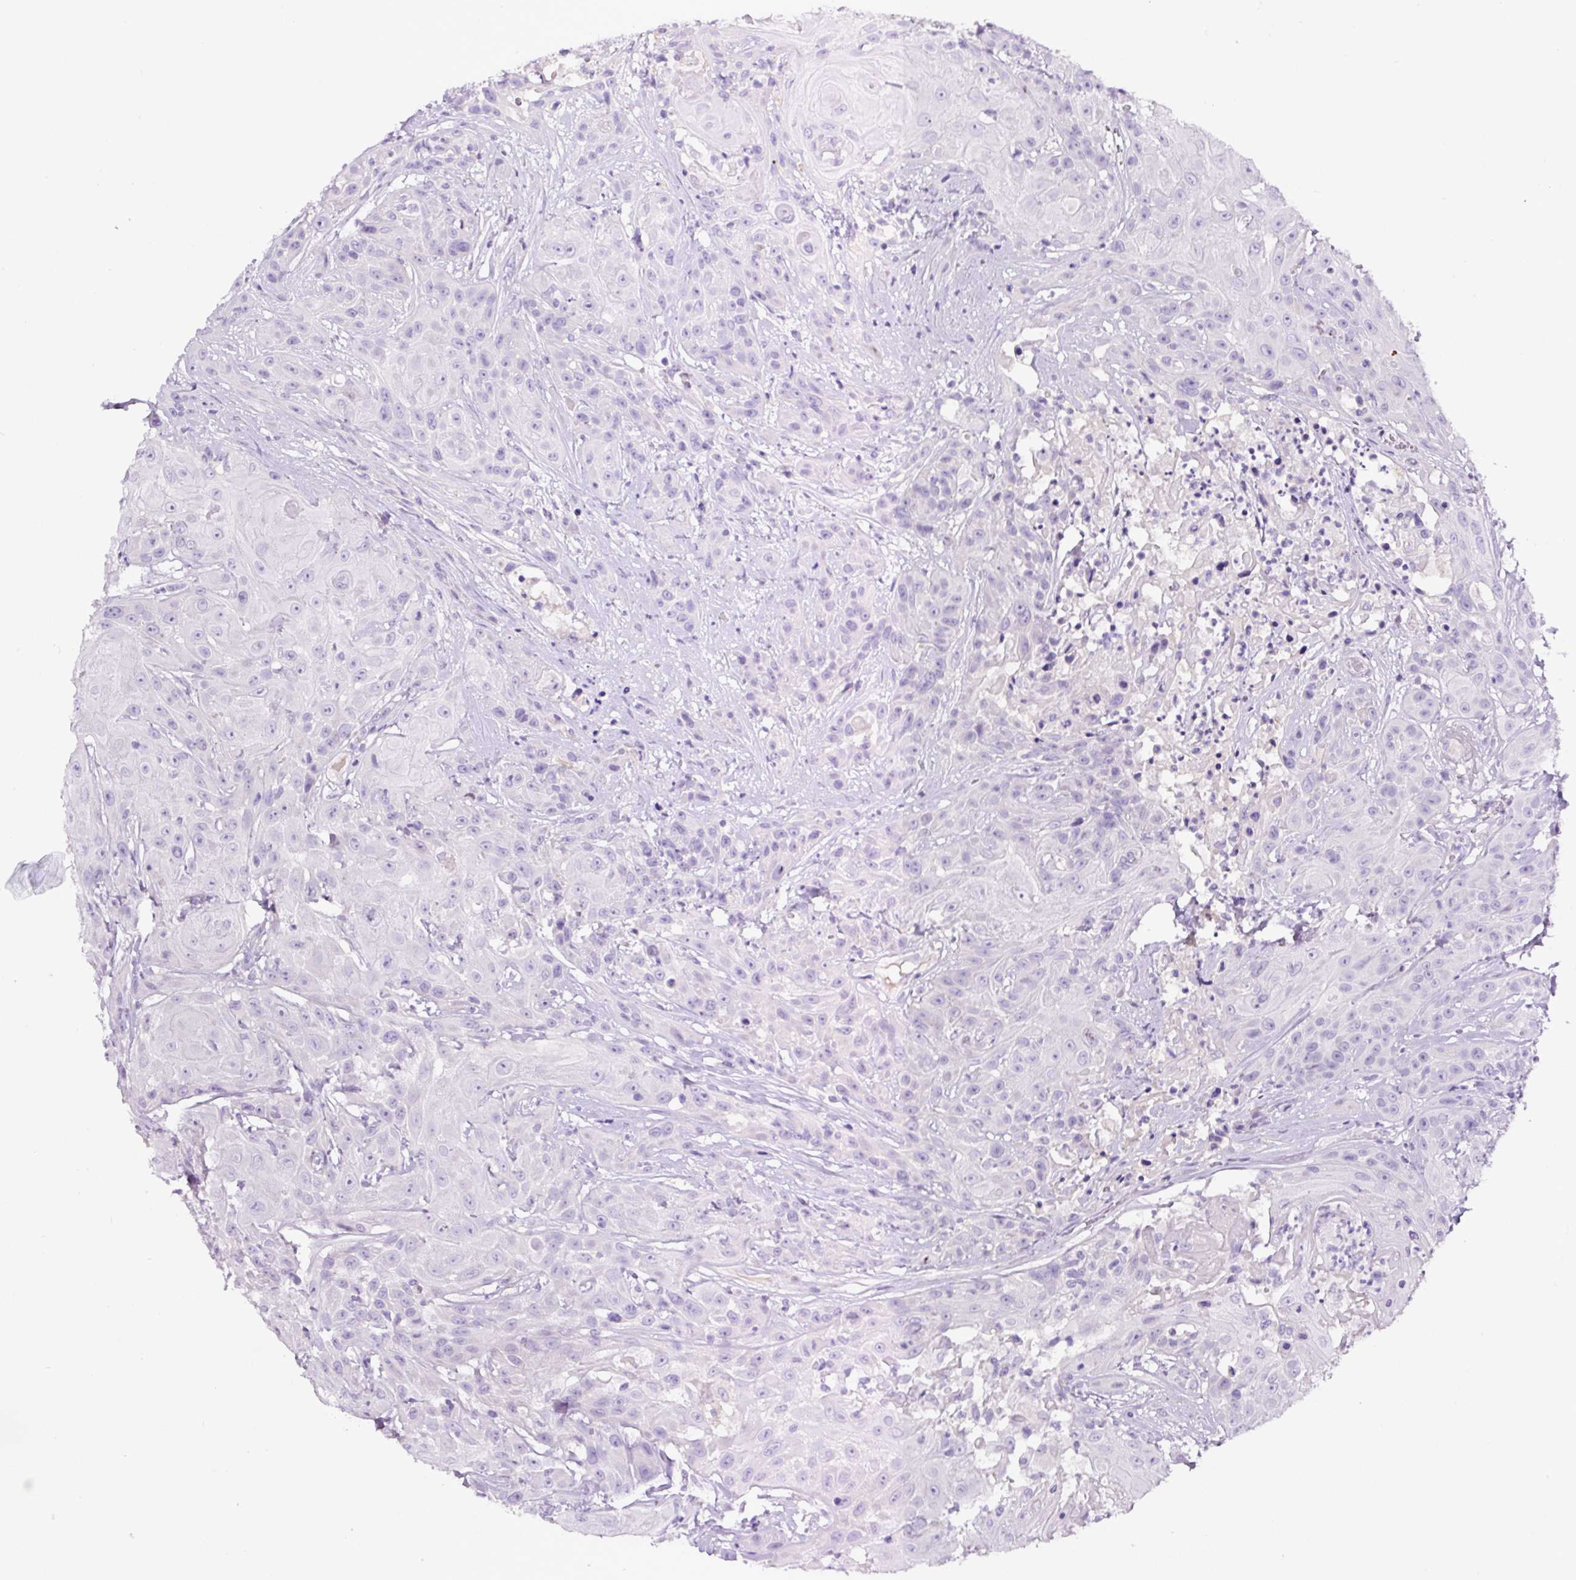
{"staining": {"intensity": "negative", "quantity": "none", "location": "none"}, "tissue": "head and neck cancer", "cell_type": "Tumor cells", "image_type": "cancer", "snomed": [{"axis": "morphology", "description": "Squamous cell carcinoma, NOS"}, {"axis": "topography", "description": "Skin"}, {"axis": "topography", "description": "Head-Neck"}], "caption": "There is no significant positivity in tumor cells of head and neck cancer.", "gene": "SP8", "patient": {"sex": "male", "age": 80}}